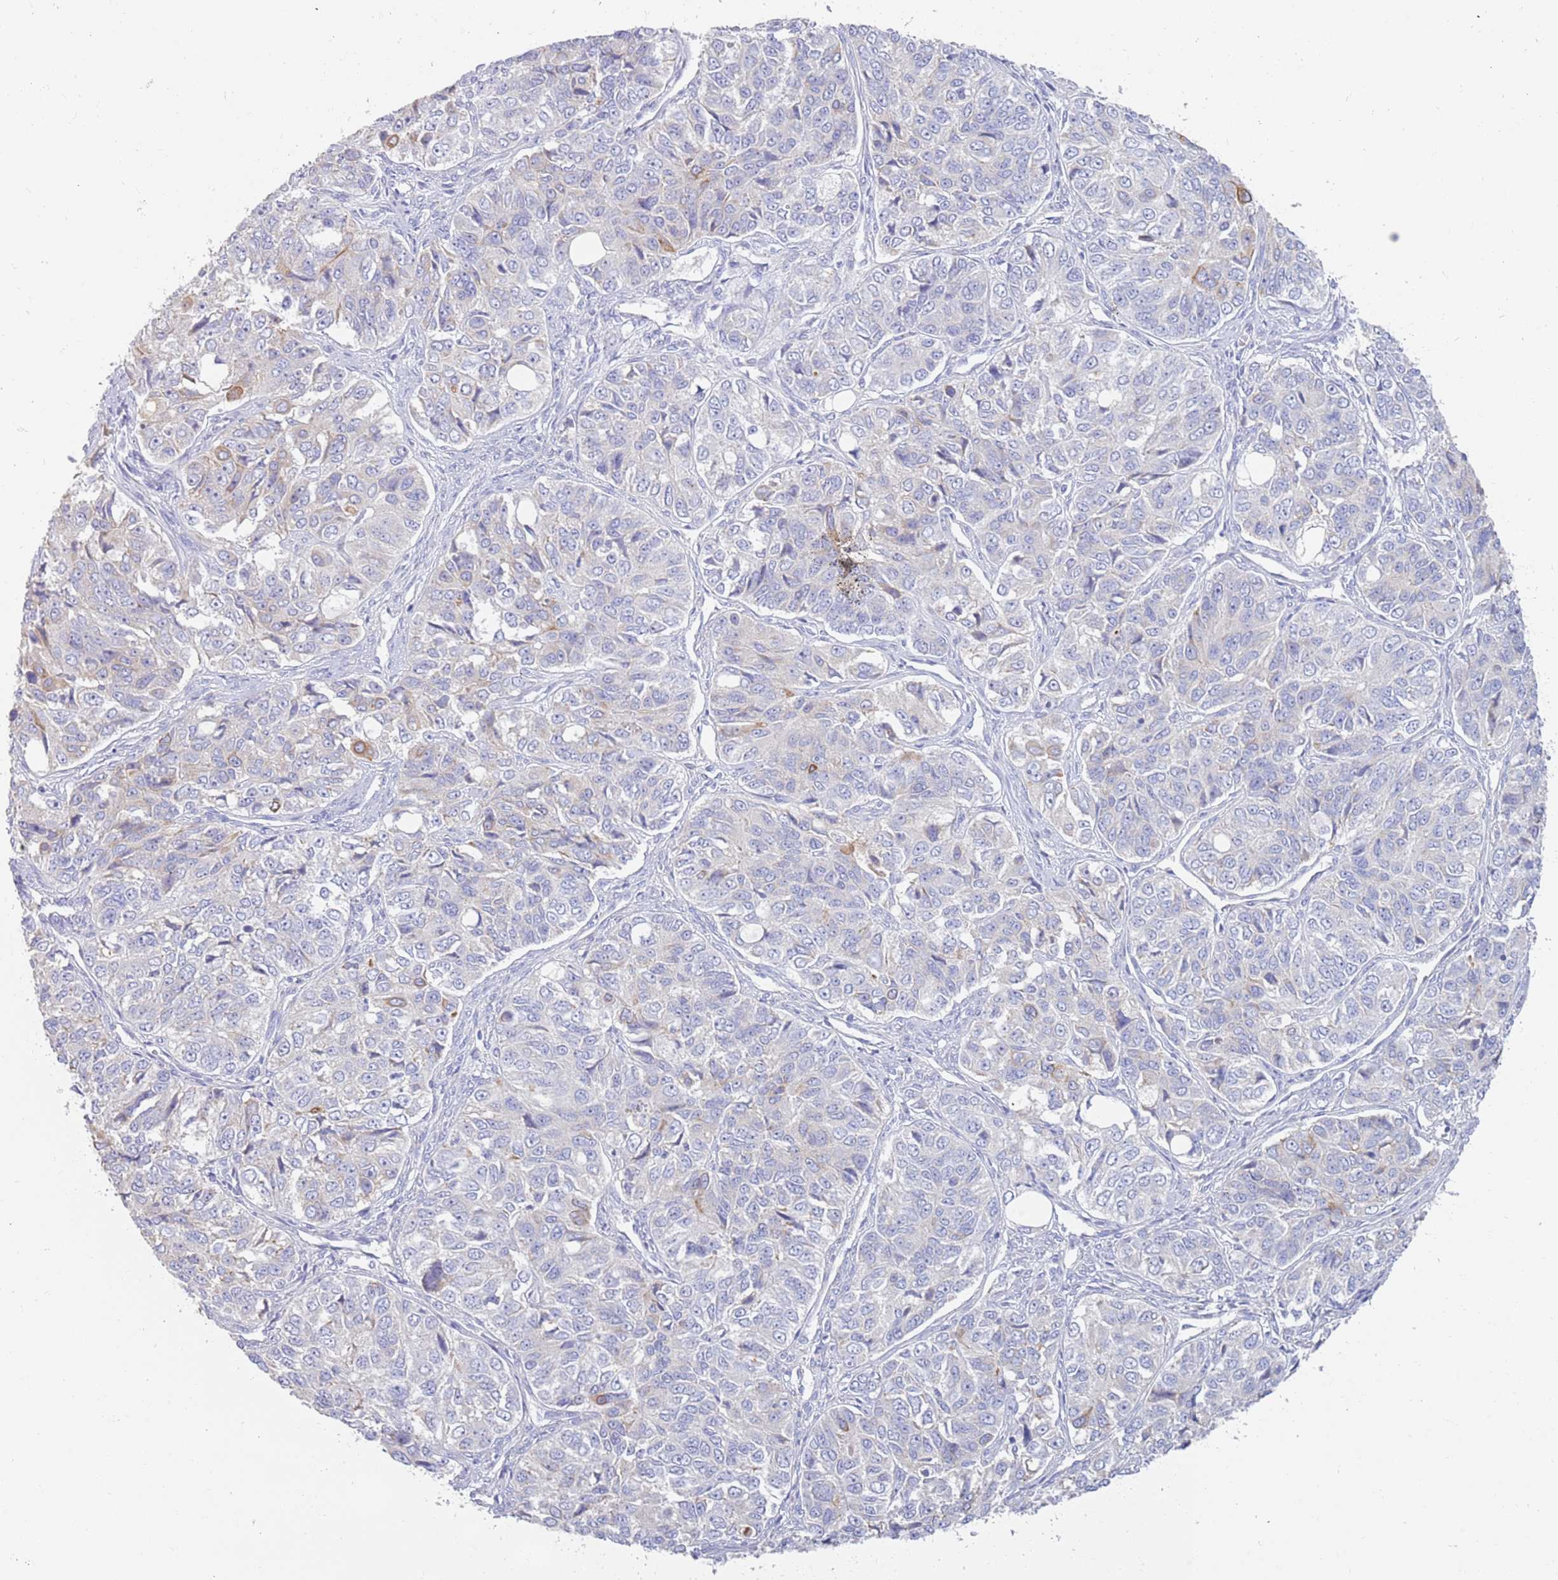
{"staining": {"intensity": "weak", "quantity": "<25%", "location": "cytoplasmic/membranous"}, "tissue": "ovarian cancer", "cell_type": "Tumor cells", "image_type": "cancer", "snomed": [{"axis": "morphology", "description": "Carcinoma, endometroid"}, {"axis": "topography", "description": "Ovary"}], "caption": "The micrograph reveals no staining of tumor cells in ovarian cancer.", "gene": "CCDC149", "patient": {"sex": "female", "age": 51}}